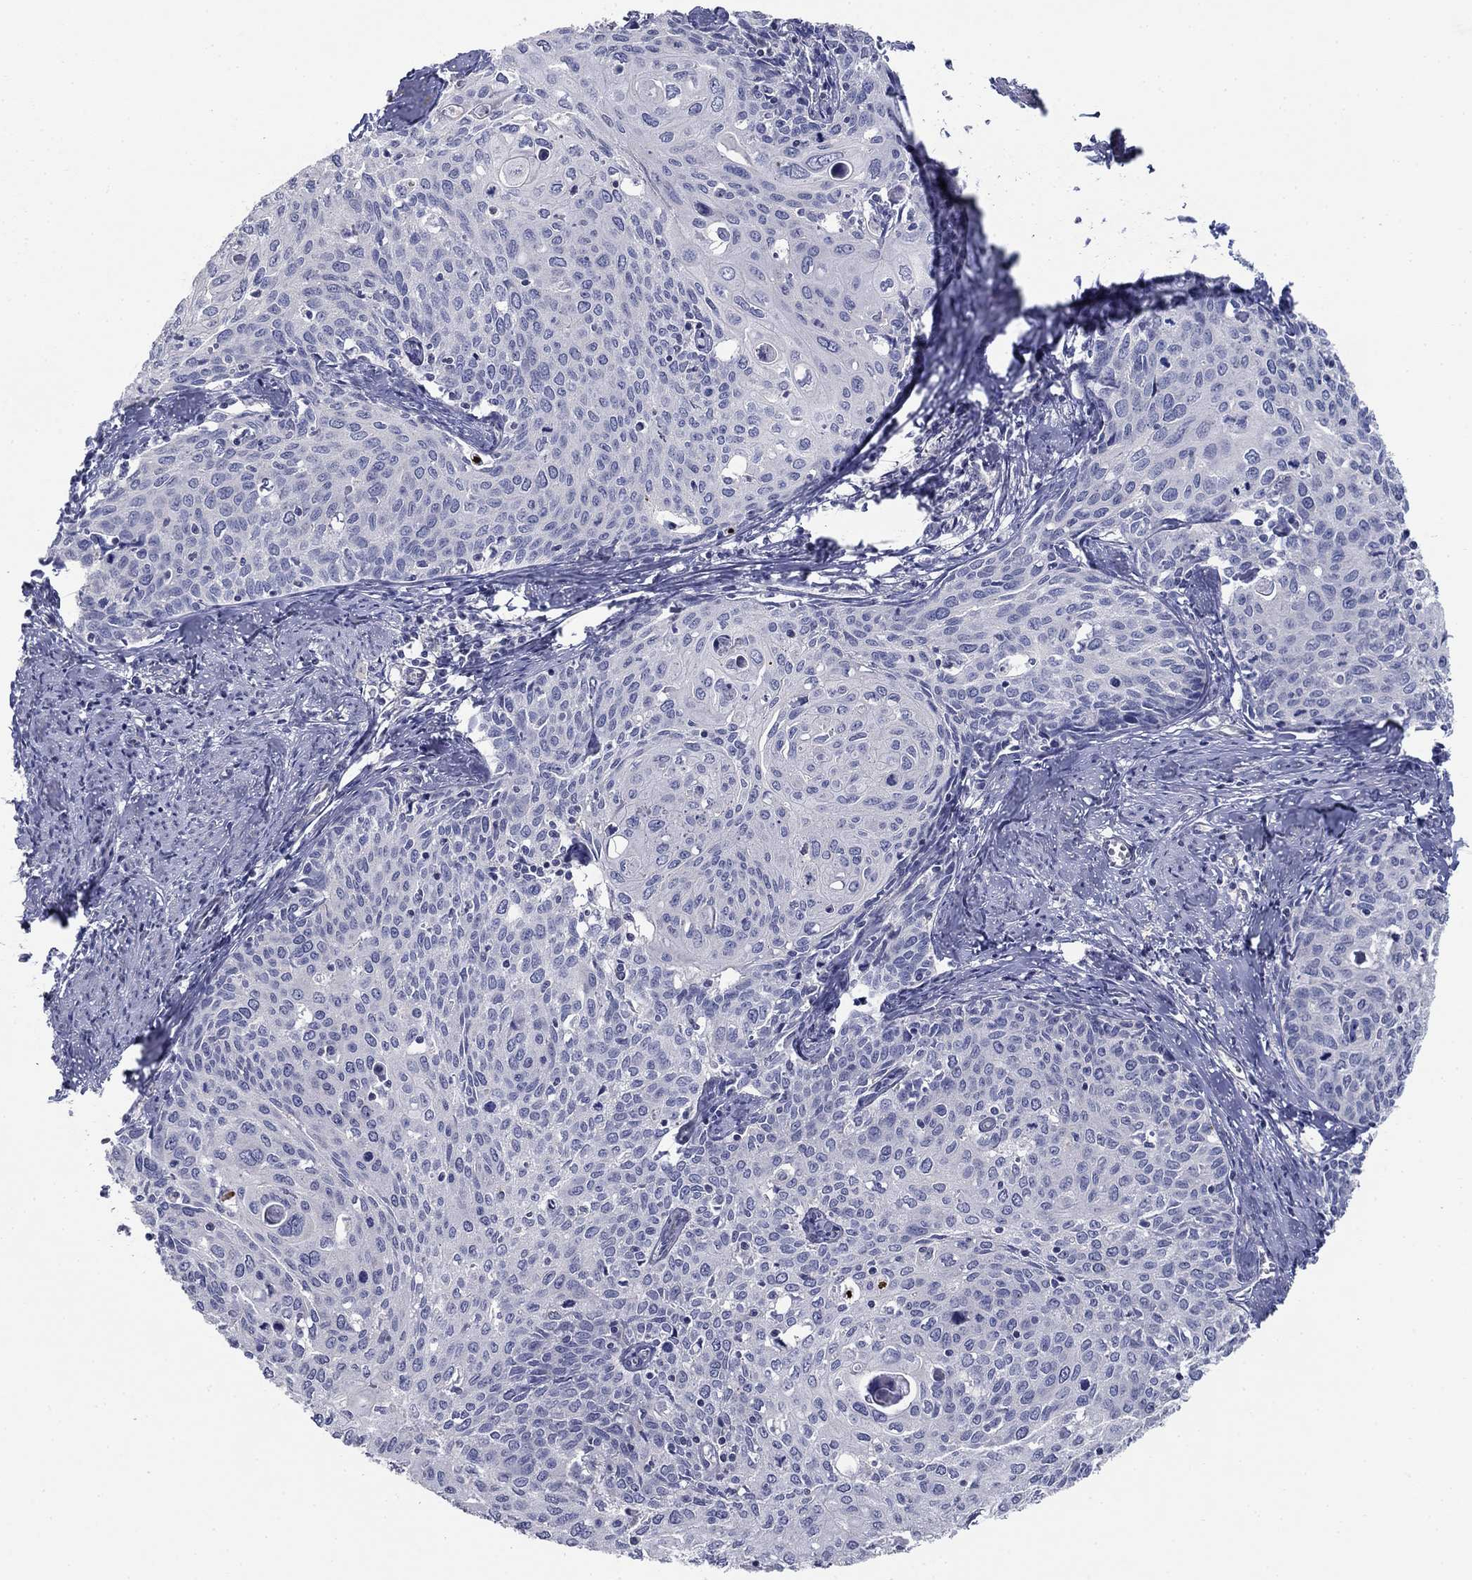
{"staining": {"intensity": "negative", "quantity": "none", "location": "none"}, "tissue": "cervical cancer", "cell_type": "Tumor cells", "image_type": "cancer", "snomed": [{"axis": "morphology", "description": "Squamous cell carcinoma, NOS"}, {"axis": "topography", "description": "Cervix"}], "caption": "This is an immunohistochemistry (IHC) photomicrograph of human cervical cancer (squamous cell carcinoma). There is no expression in tumor cells.", "gene": "GRK7", "patient": {"sex": "female", "age": 62}}